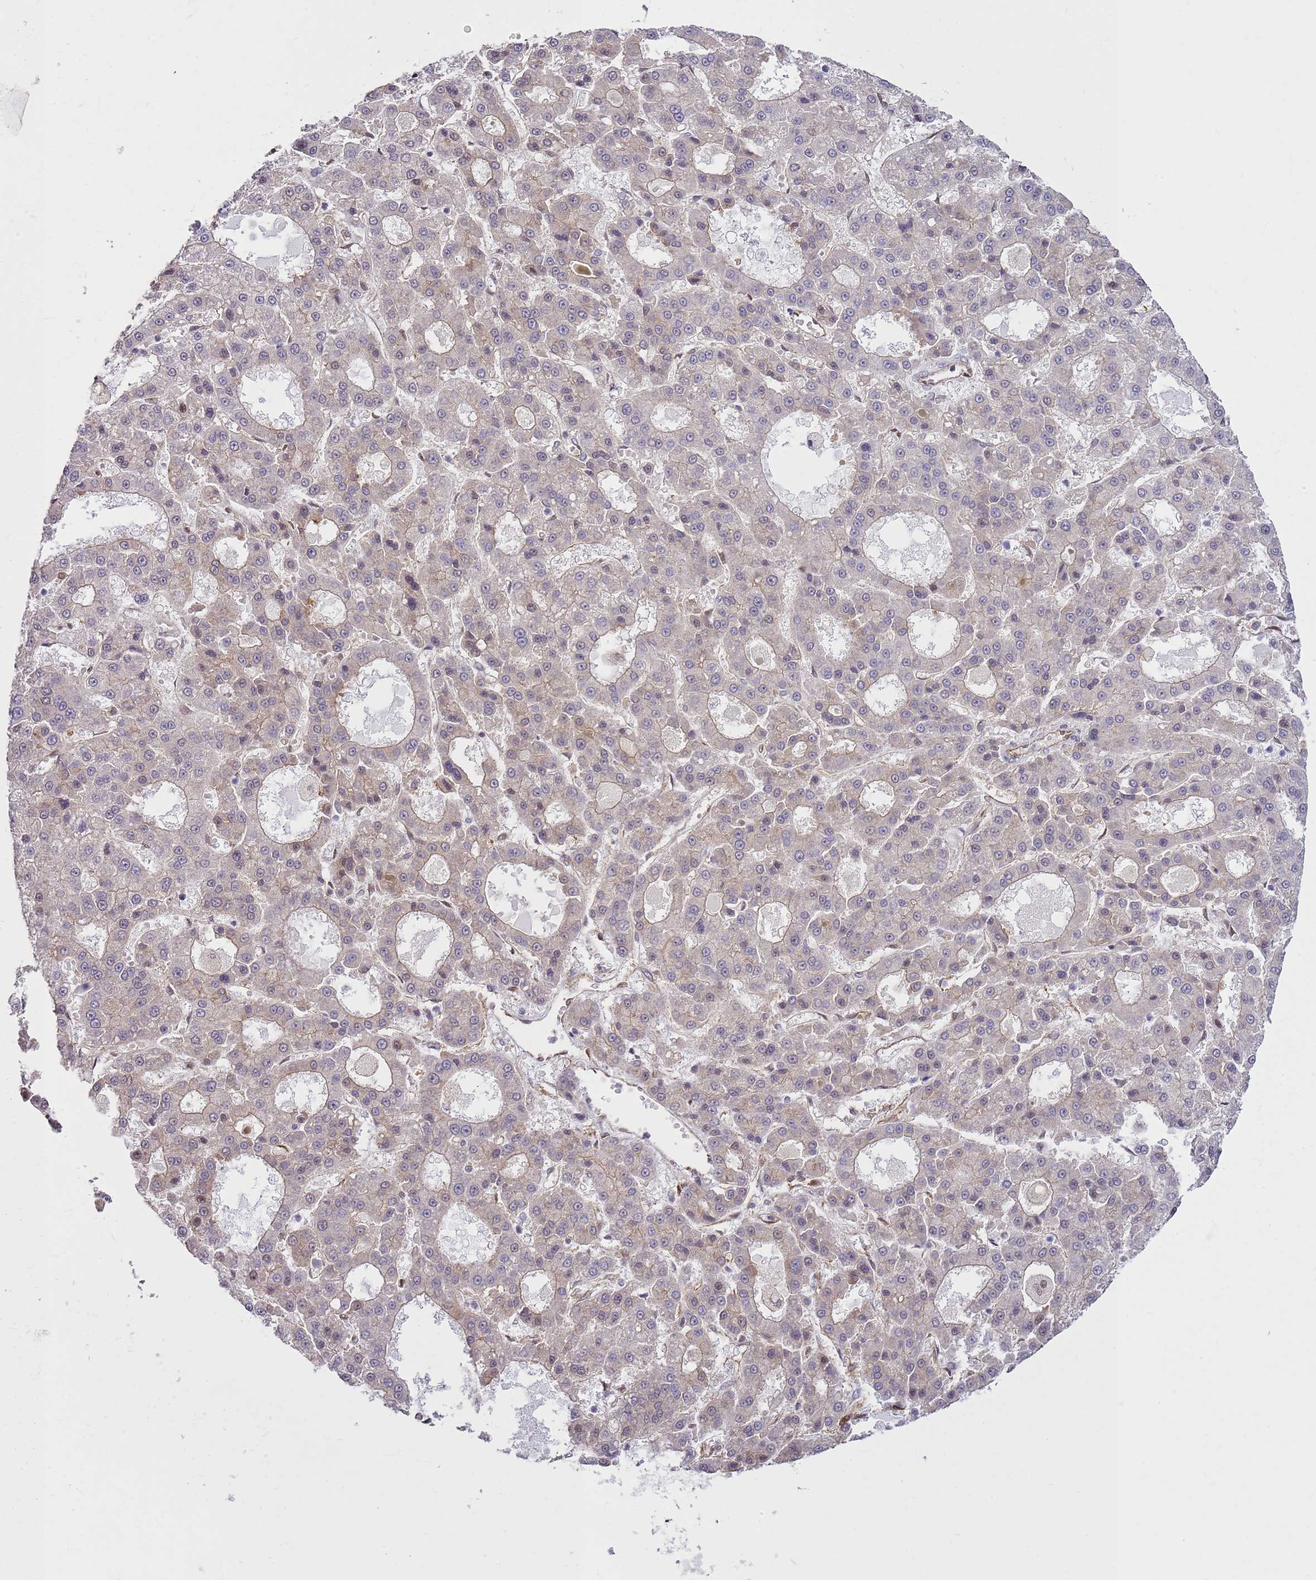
{"staining": {"intensity": "negative", "quantity": "none", "location": "none"}, "tissue": "liver cancer", "cell_type": "Tumor cells", "image_type": "cancer", "snomed": [{"axis": "morphology", "description": "Carcinoma, Hepatocellular, NOS"}, {"axis": "topography", "description": "Liver"}], "caption": "IHC of human liver hepatocellular carcinoma displays no staining in tumor cells.", "gene": "YWHAE", "patient": {"sex": "male", "age": 70}}